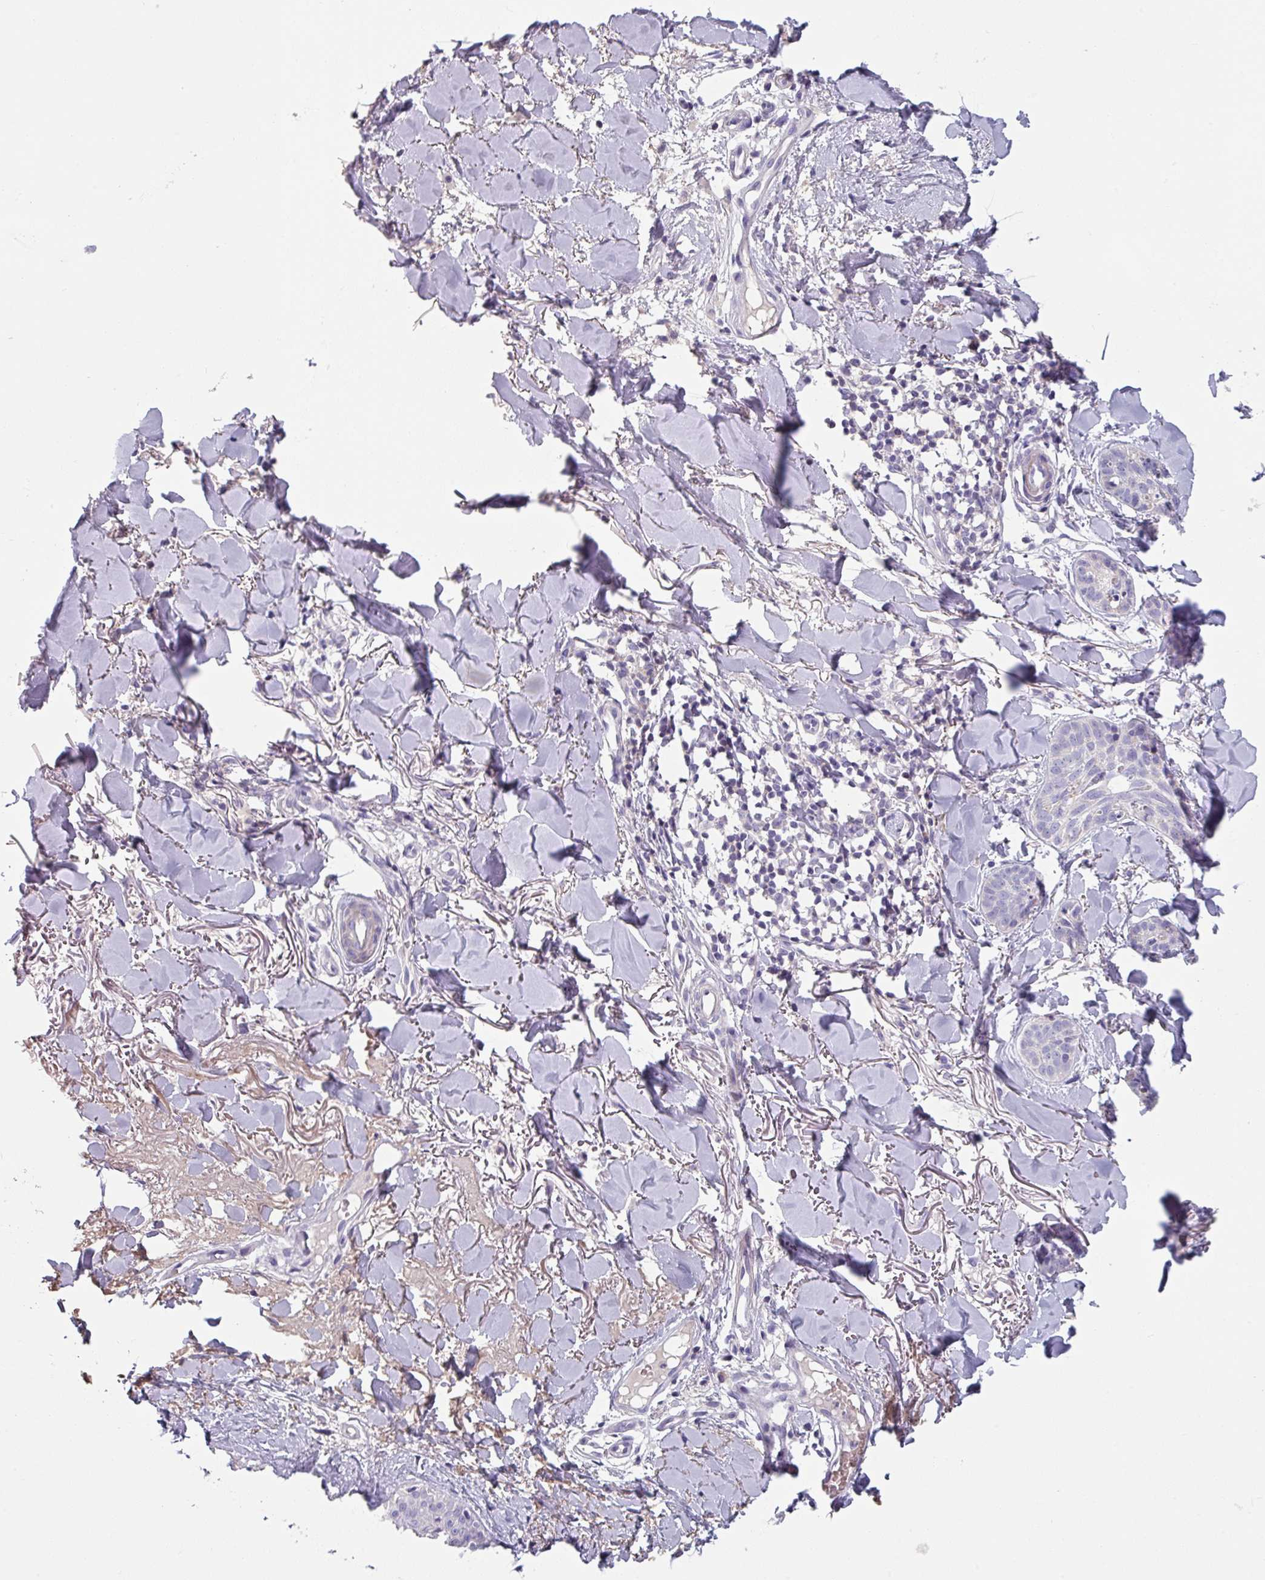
{"staining": {"intensity": "negative", "quantity": "none", "location": "none"}, "tissue": "skin cancer", "cell_type": "Tumor cells", "image_type": "cancer", "snomed": [{"axis": "morphology", "description": "Basal cell carcinoma"}, {"axis": "topography", "description": "Skin"}], "caption": "Immunohistochemistry photomicrograph of neoplastic tissue: skin cancer (basal cell carcinoma) stained with DAB demonstrates no significant protein expression in tumor cells.", "gene": "TMEM132A", "patient": {"sex": "male", "age": 52}}